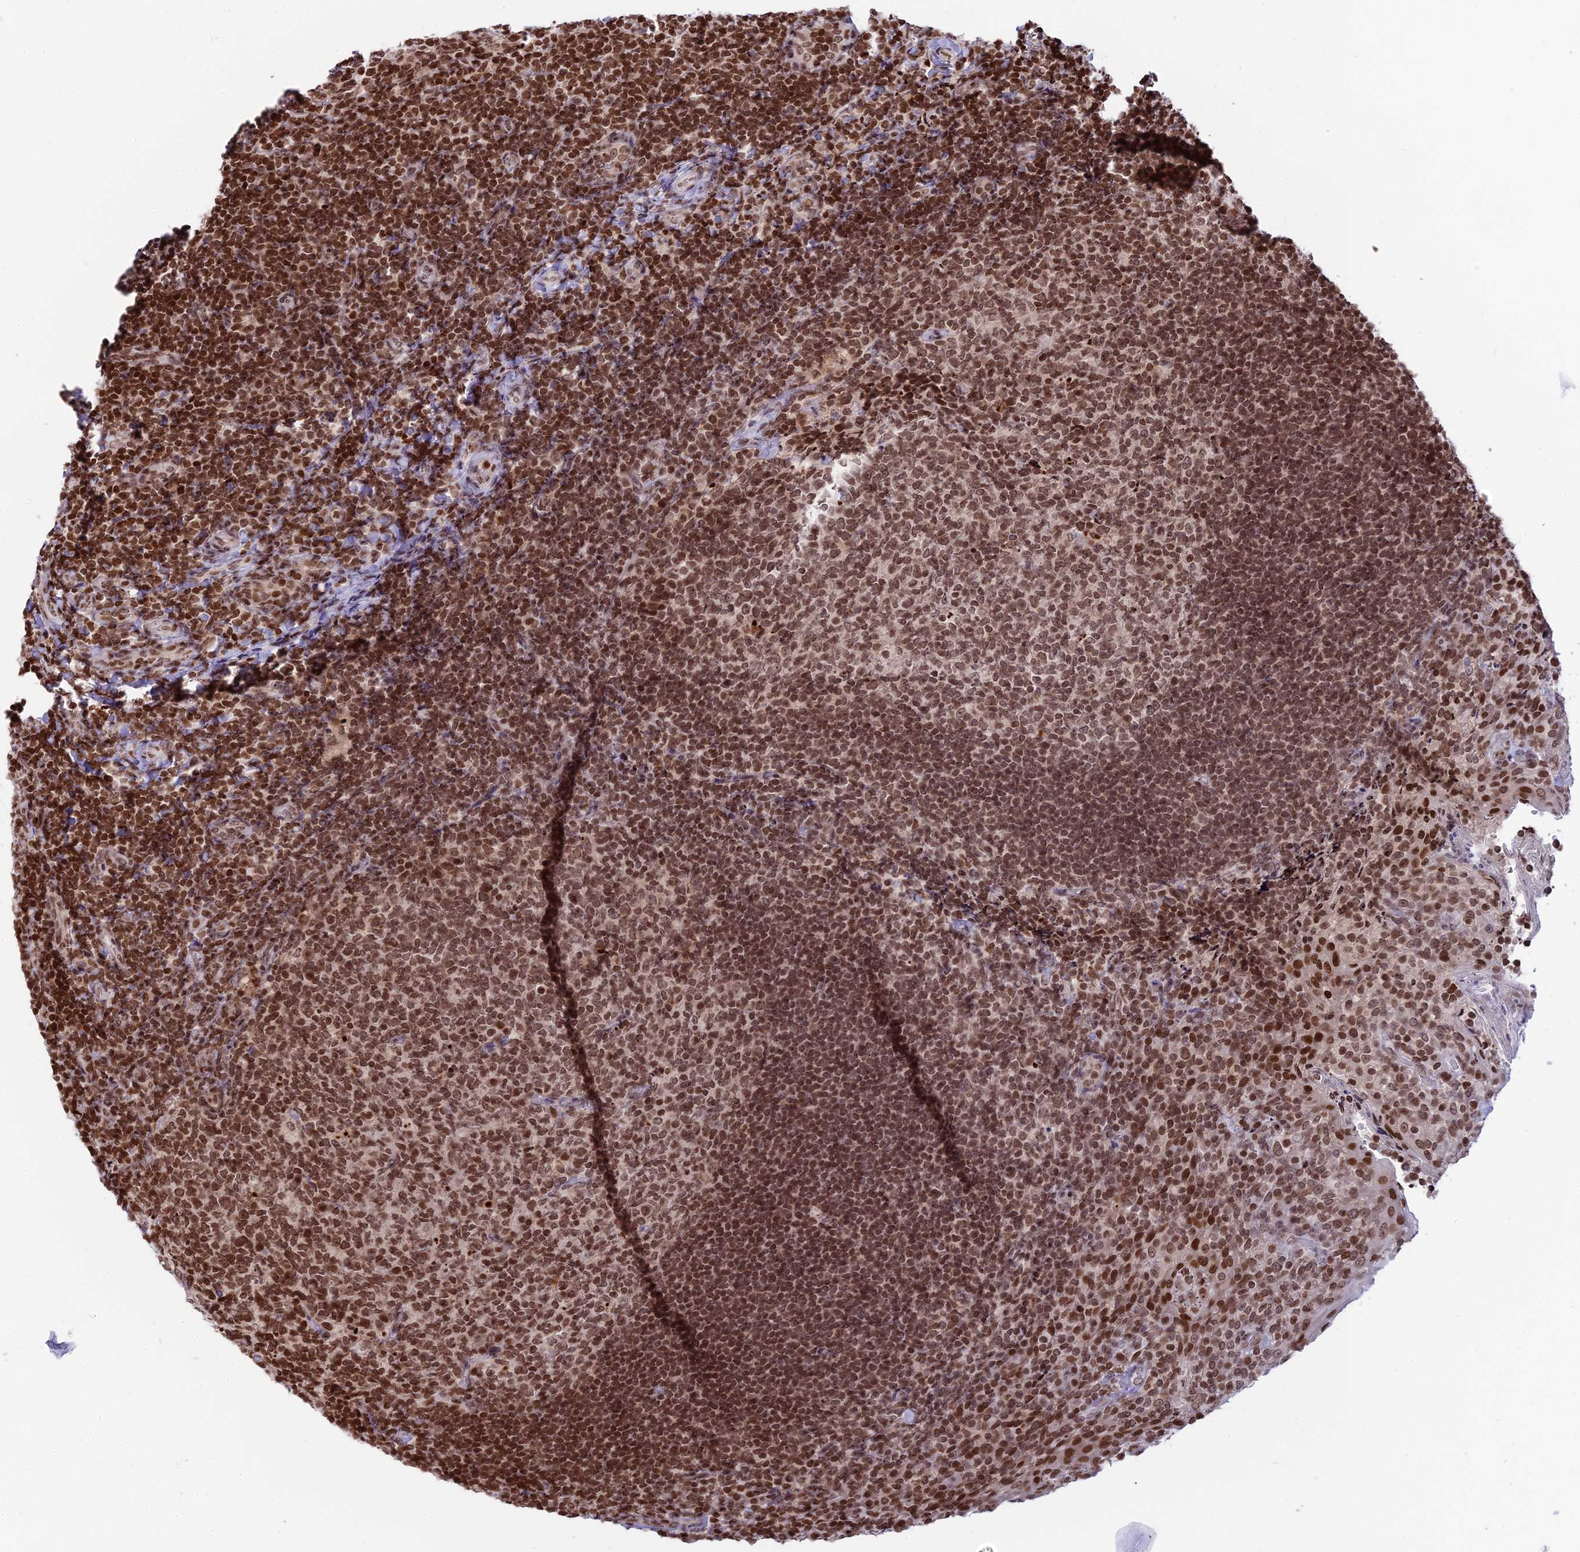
{"staining": {"intensity": "moderate", "quantity": ">75%", "location": "nuclear"}, "tissue": "tonsil", "cell_type": "Germinal center cells", "image_type": "normal", "snomed": [{"axis": "morphology", "description": "Normal tissue, NOS"}, {"axis": "topography", "description": "Tonsil"}], "caption": "Tonsil stained for a protein reveals moderate nuclear positivity in germinal center cells. (Brightfield microscopy of DAB IHC at high magnification).", "gene": "TET2", "patient": {"sex": "female", "age": 10}}